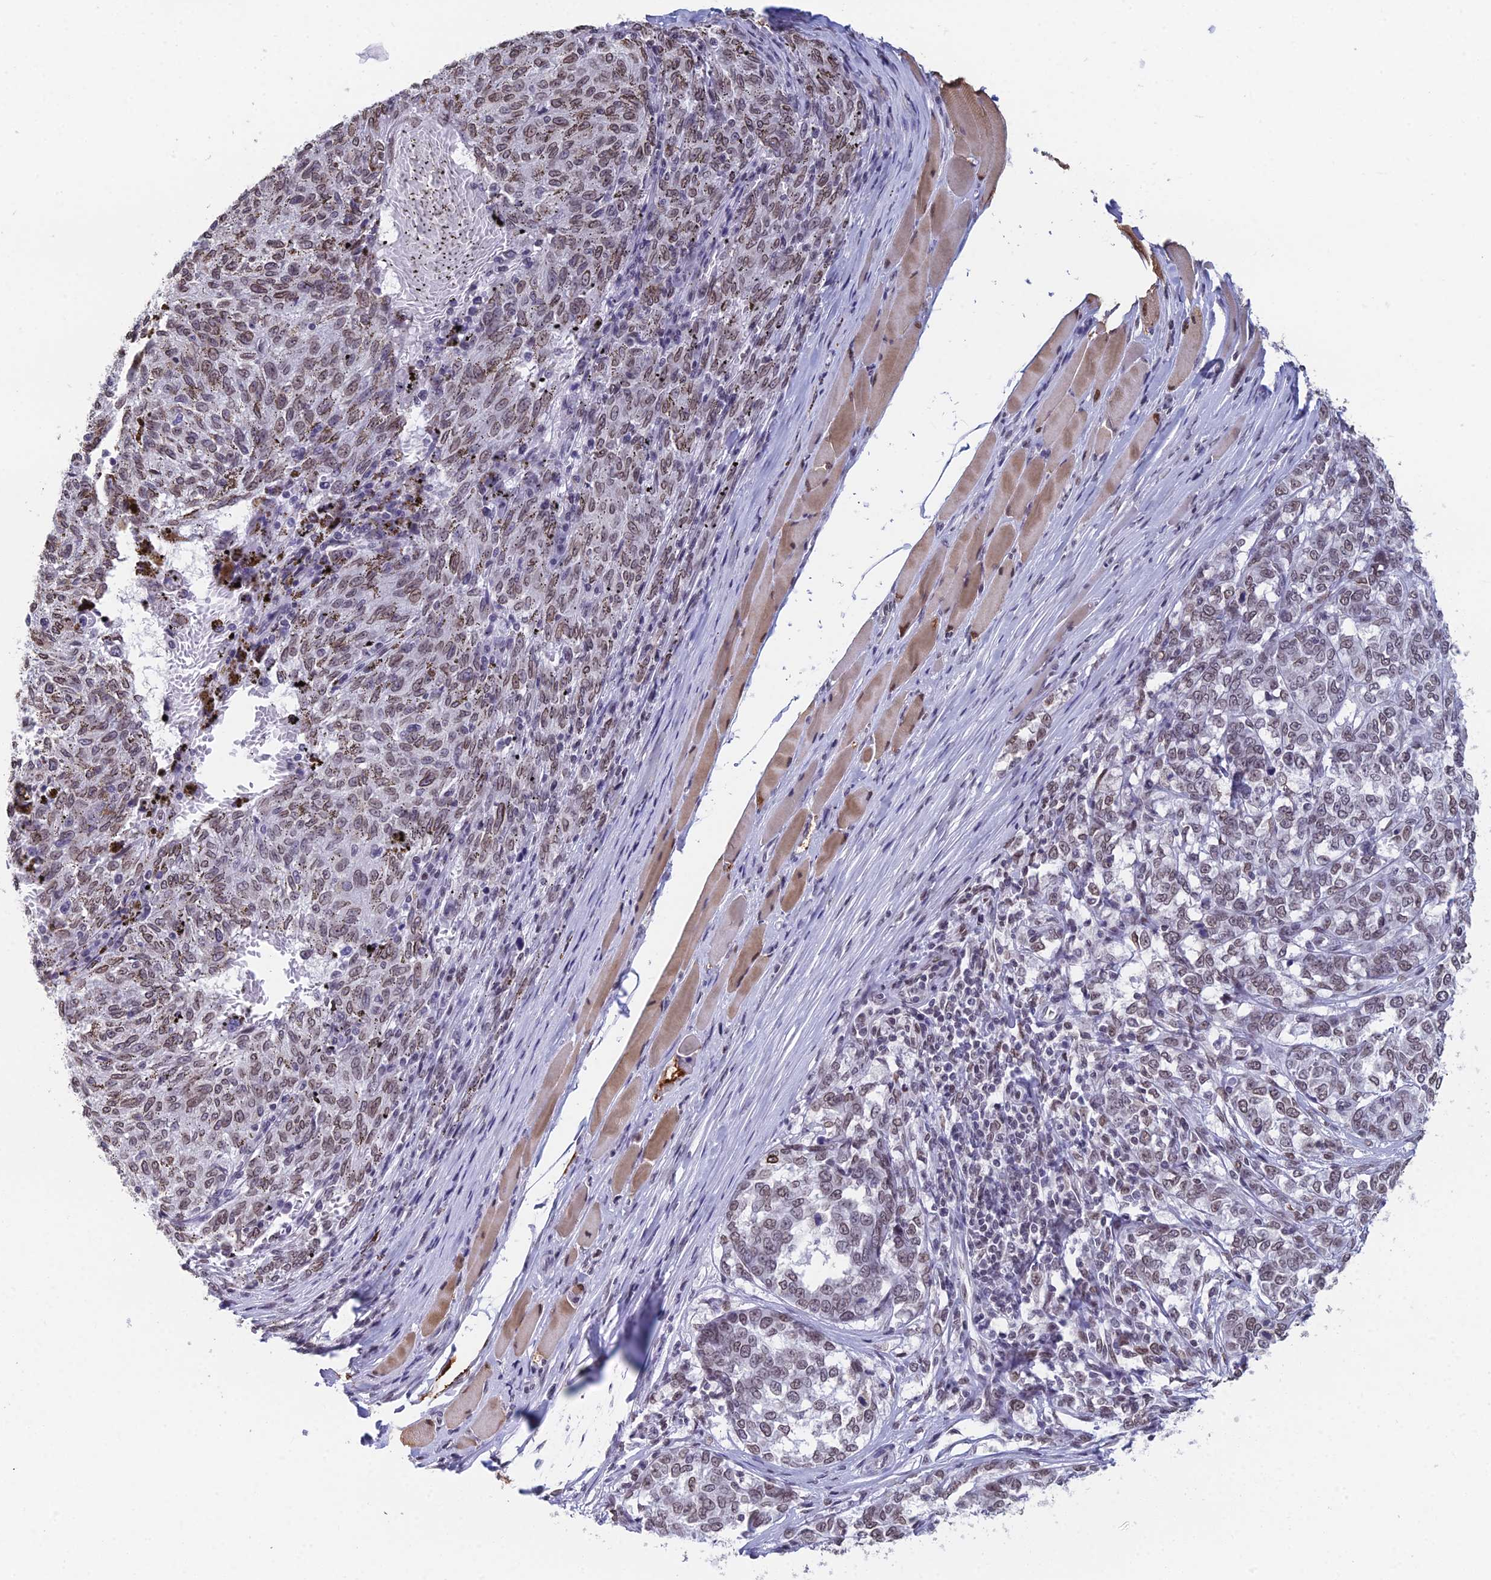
{"staining": {"intensity": "moderate", "quantity": "25%-75%", "location": "nuclear"}, "tissue": "melanoma", "cell_type": "Tumor cells", "image_type": "cancer", "snomed": [{"axis": "morphology", "description": "Malignant melanoma, NOS"}, {"axis": "topography", "description": "Skin"}], "caption": "Protein staining displays moderate nuclear expression in approximately 25%-75% of tumor cells in melanoma.", "gene": "CCDC97", "patient": {"sex": "female", "age": 72}}